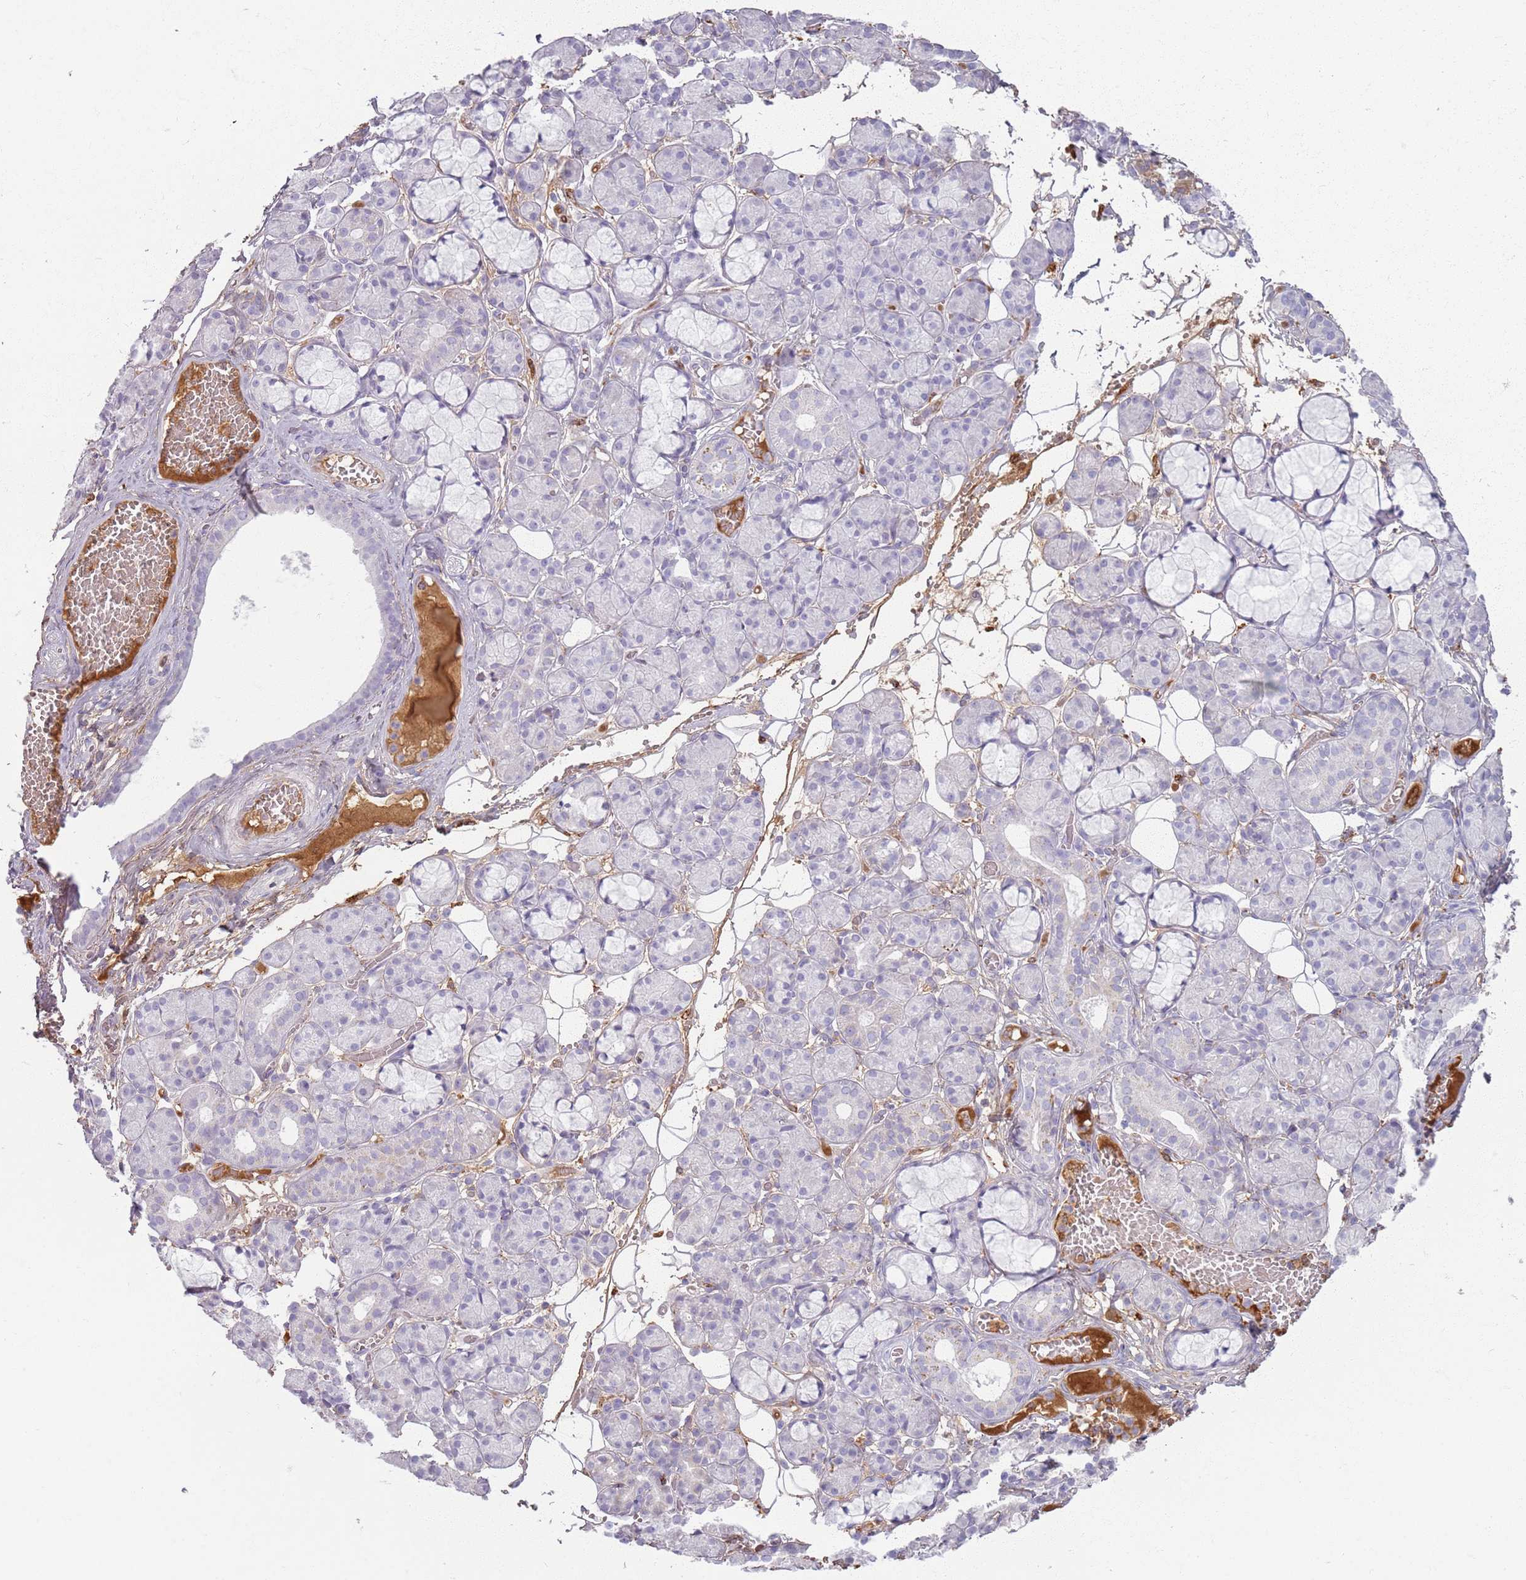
{"staining": {"intensity": "negative", "quantity": "none", "location": "none"}, "tissue": "salivary gland", "cell_type": "Glandular cells", "image_type": "normal", "snomed": [{"axis": "morphology", "description": "Normal tissue, NOS"}, {"axis": "topography", "description": "Salivary gland"}], "caption": "Immunohistochemistry (IHC) of benign salivary gland exhibits no expression in glandular cells.", "gene": "COLGALT1", "patient": {"sex": "male", "age": 63}}